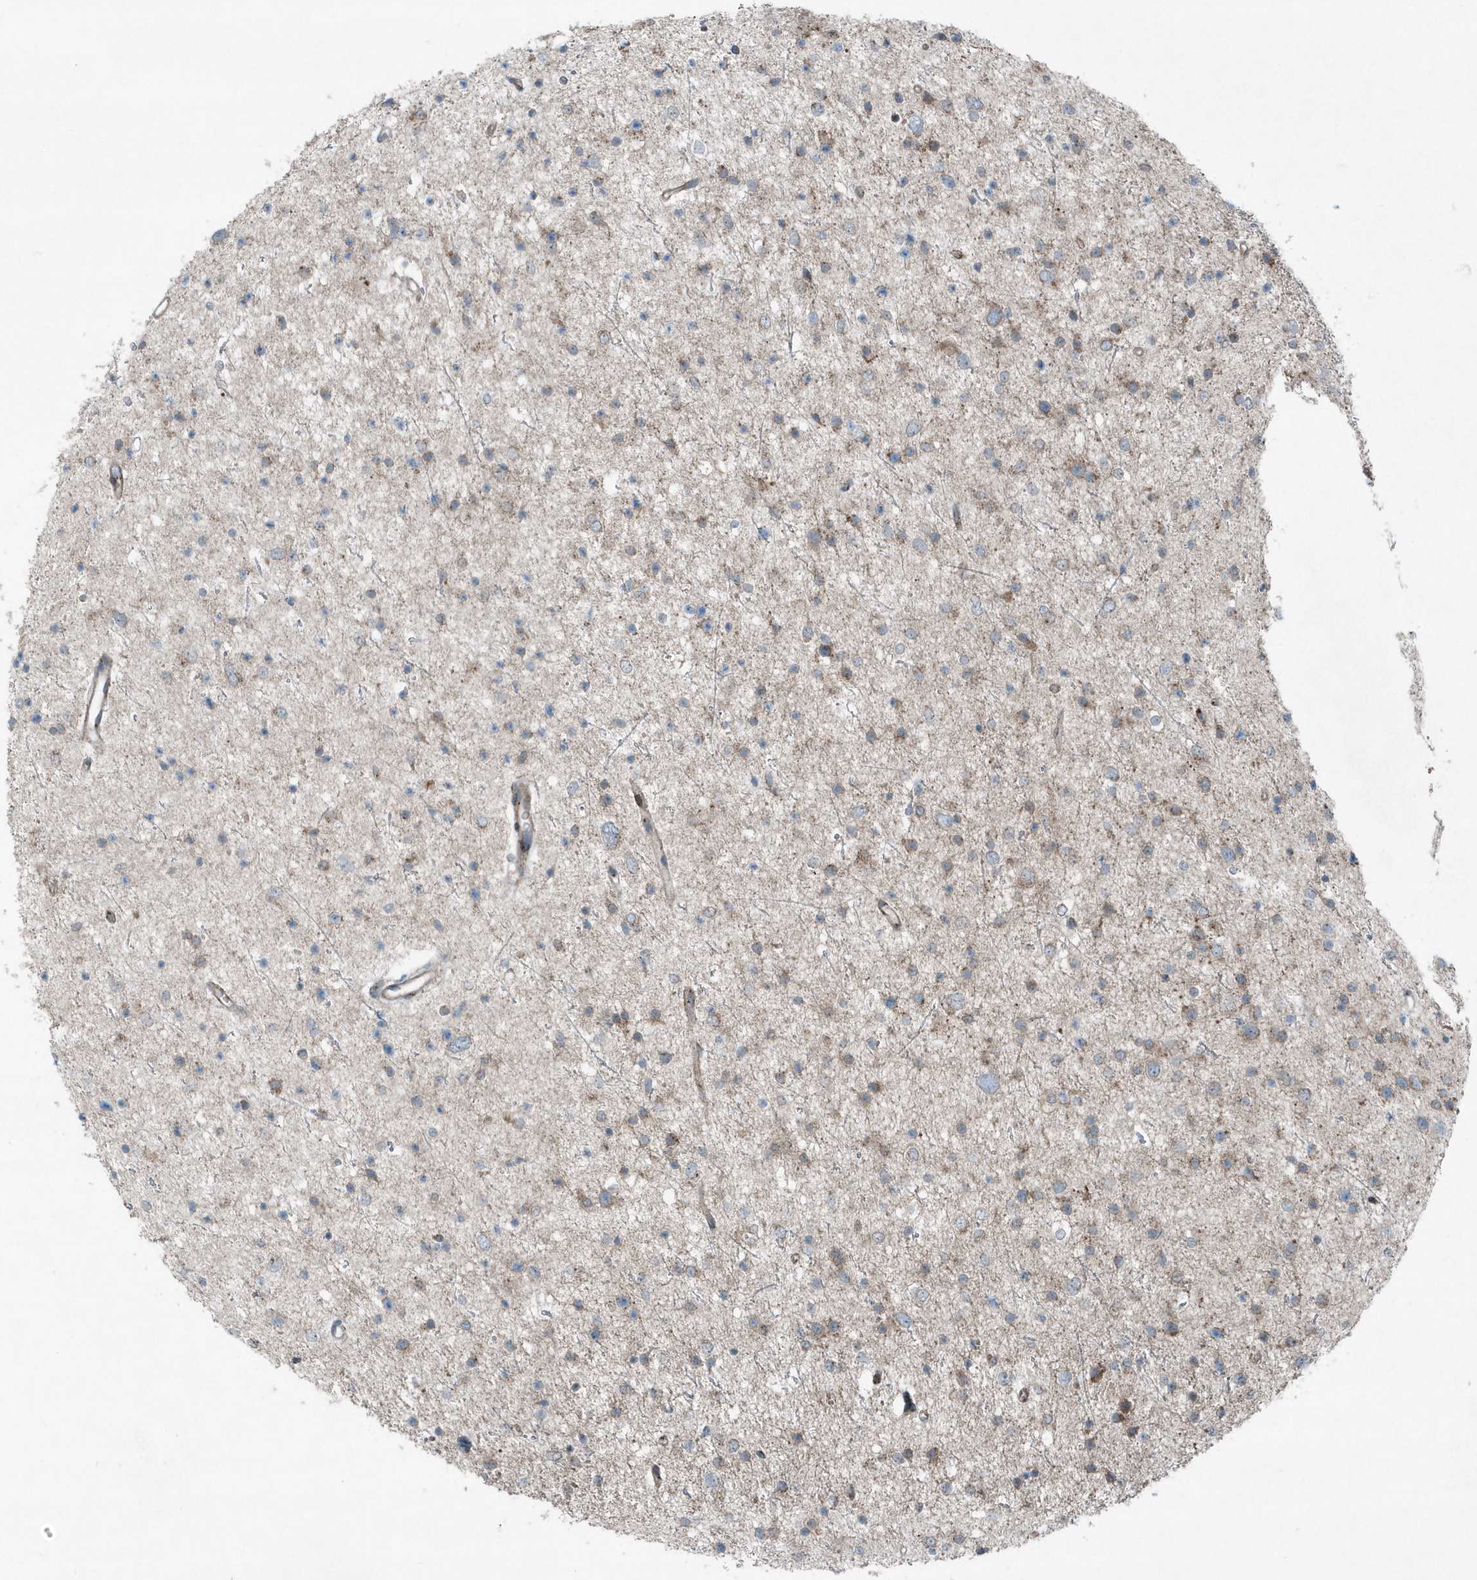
{"staining": {"intensity": "weak", "quantity": "25%-75%", "location": "cytoplasmic/membranous"}, "tissue": "glioma", "cell_type": "Tumor cells", "image_type": "cancer", "snomed": [{"axis": "morphology", "description": "Glioma, malignant, Low grade"}, {"axis": "topography", "description": "Brain"}], "caption": "Malignant glioma (low-grade) stained with a protein marker demonstrates weak staining in tumor cells.", "gene": "GCC2", "patient": {"sex": "female", "age": 37}}